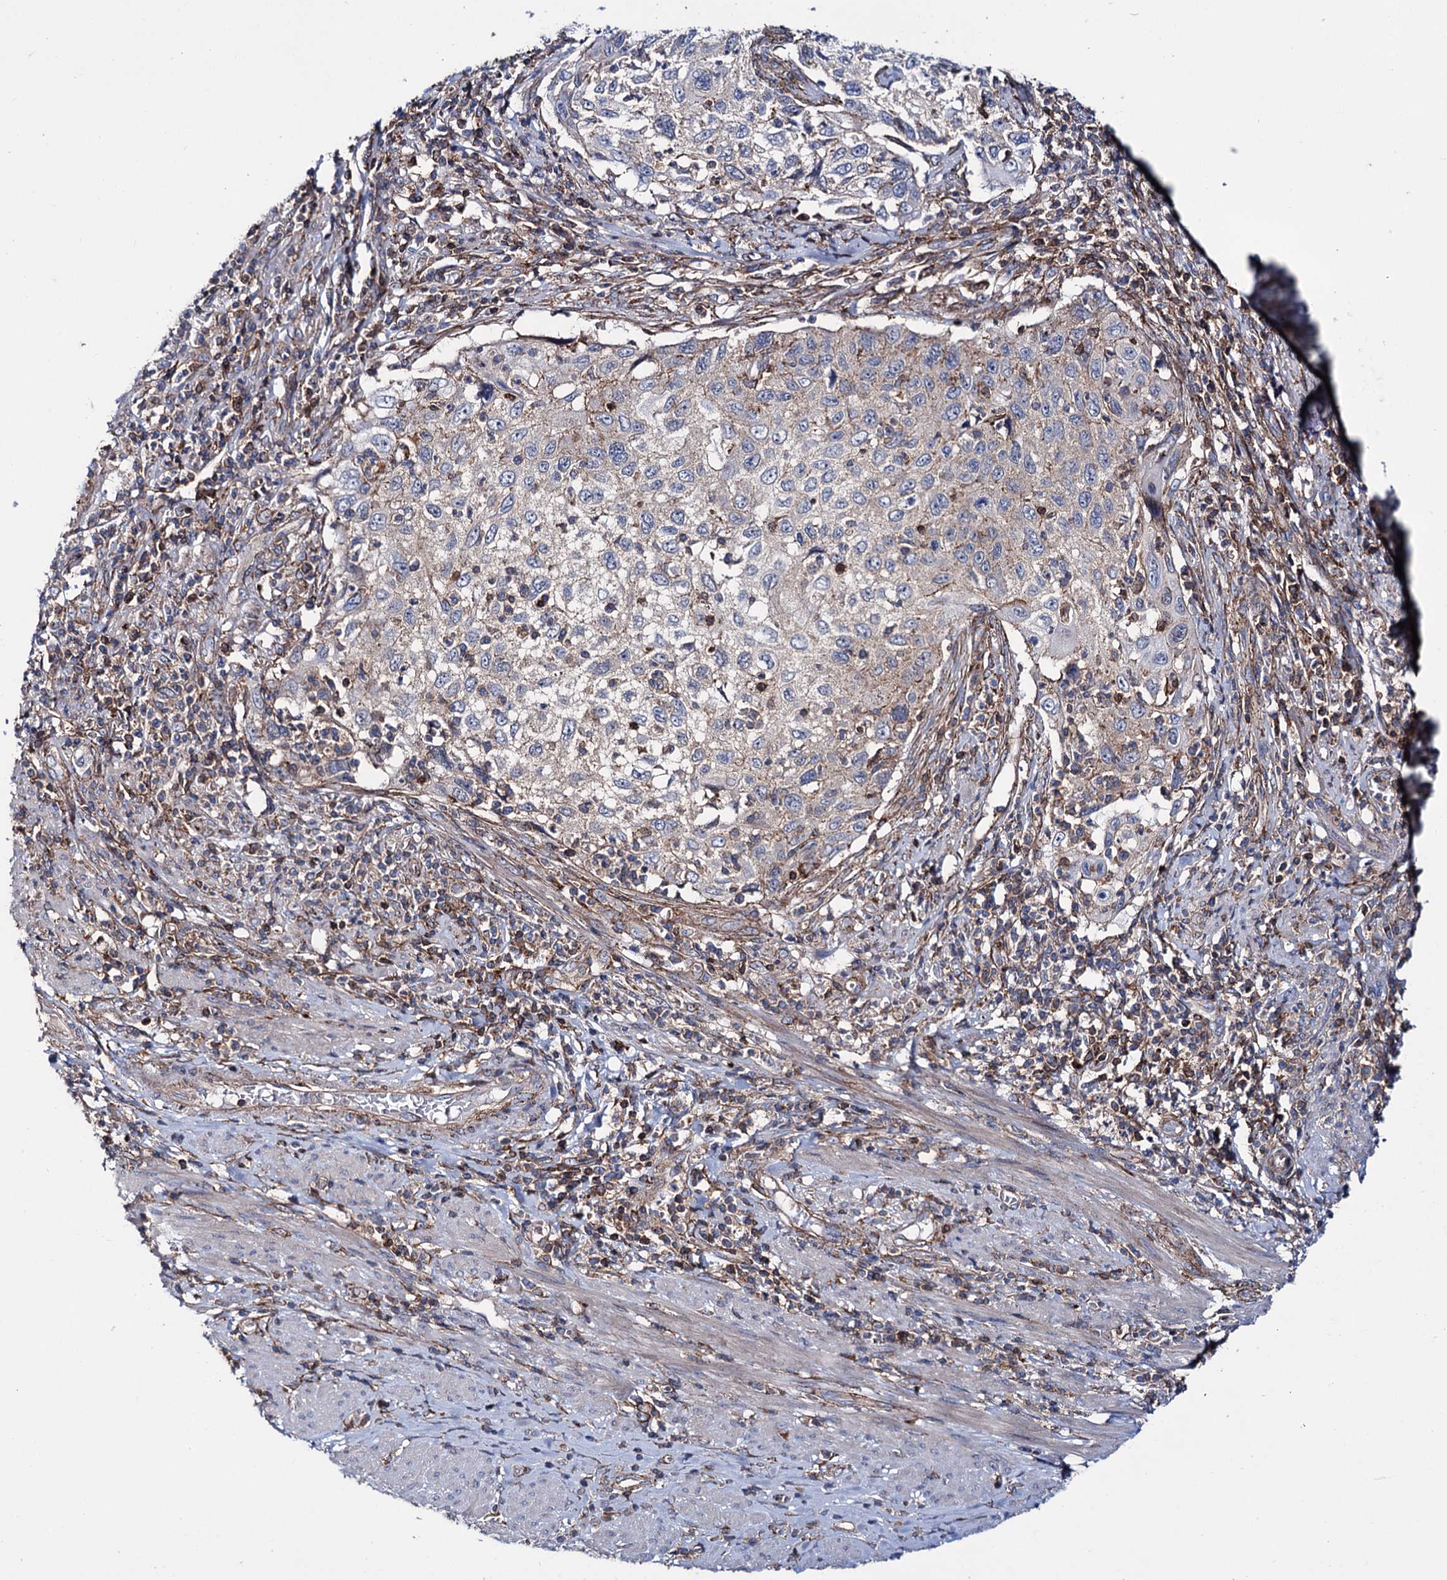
{"staining": {"intensity": "weak", "quantity": "<25%", "location": "cytoplasmic/membranous"}, "tissue": "cervical cancer", "cell_type": "Tumor cells", "image_type": "cancer", "snomed": [{"axis": "morphology", "description": "Squamous cell carcinoma, NOS"}, {"axis": "topography", "description": "Cervix"}], "caption": "IHC of cervical cancer (squamous cell carcinoma) displays no staining in tumor cells. (IHC, brightfield microscopy, high magnification).", "gene": "DEF6", "patient": {"sex": "female", "age": 70}}